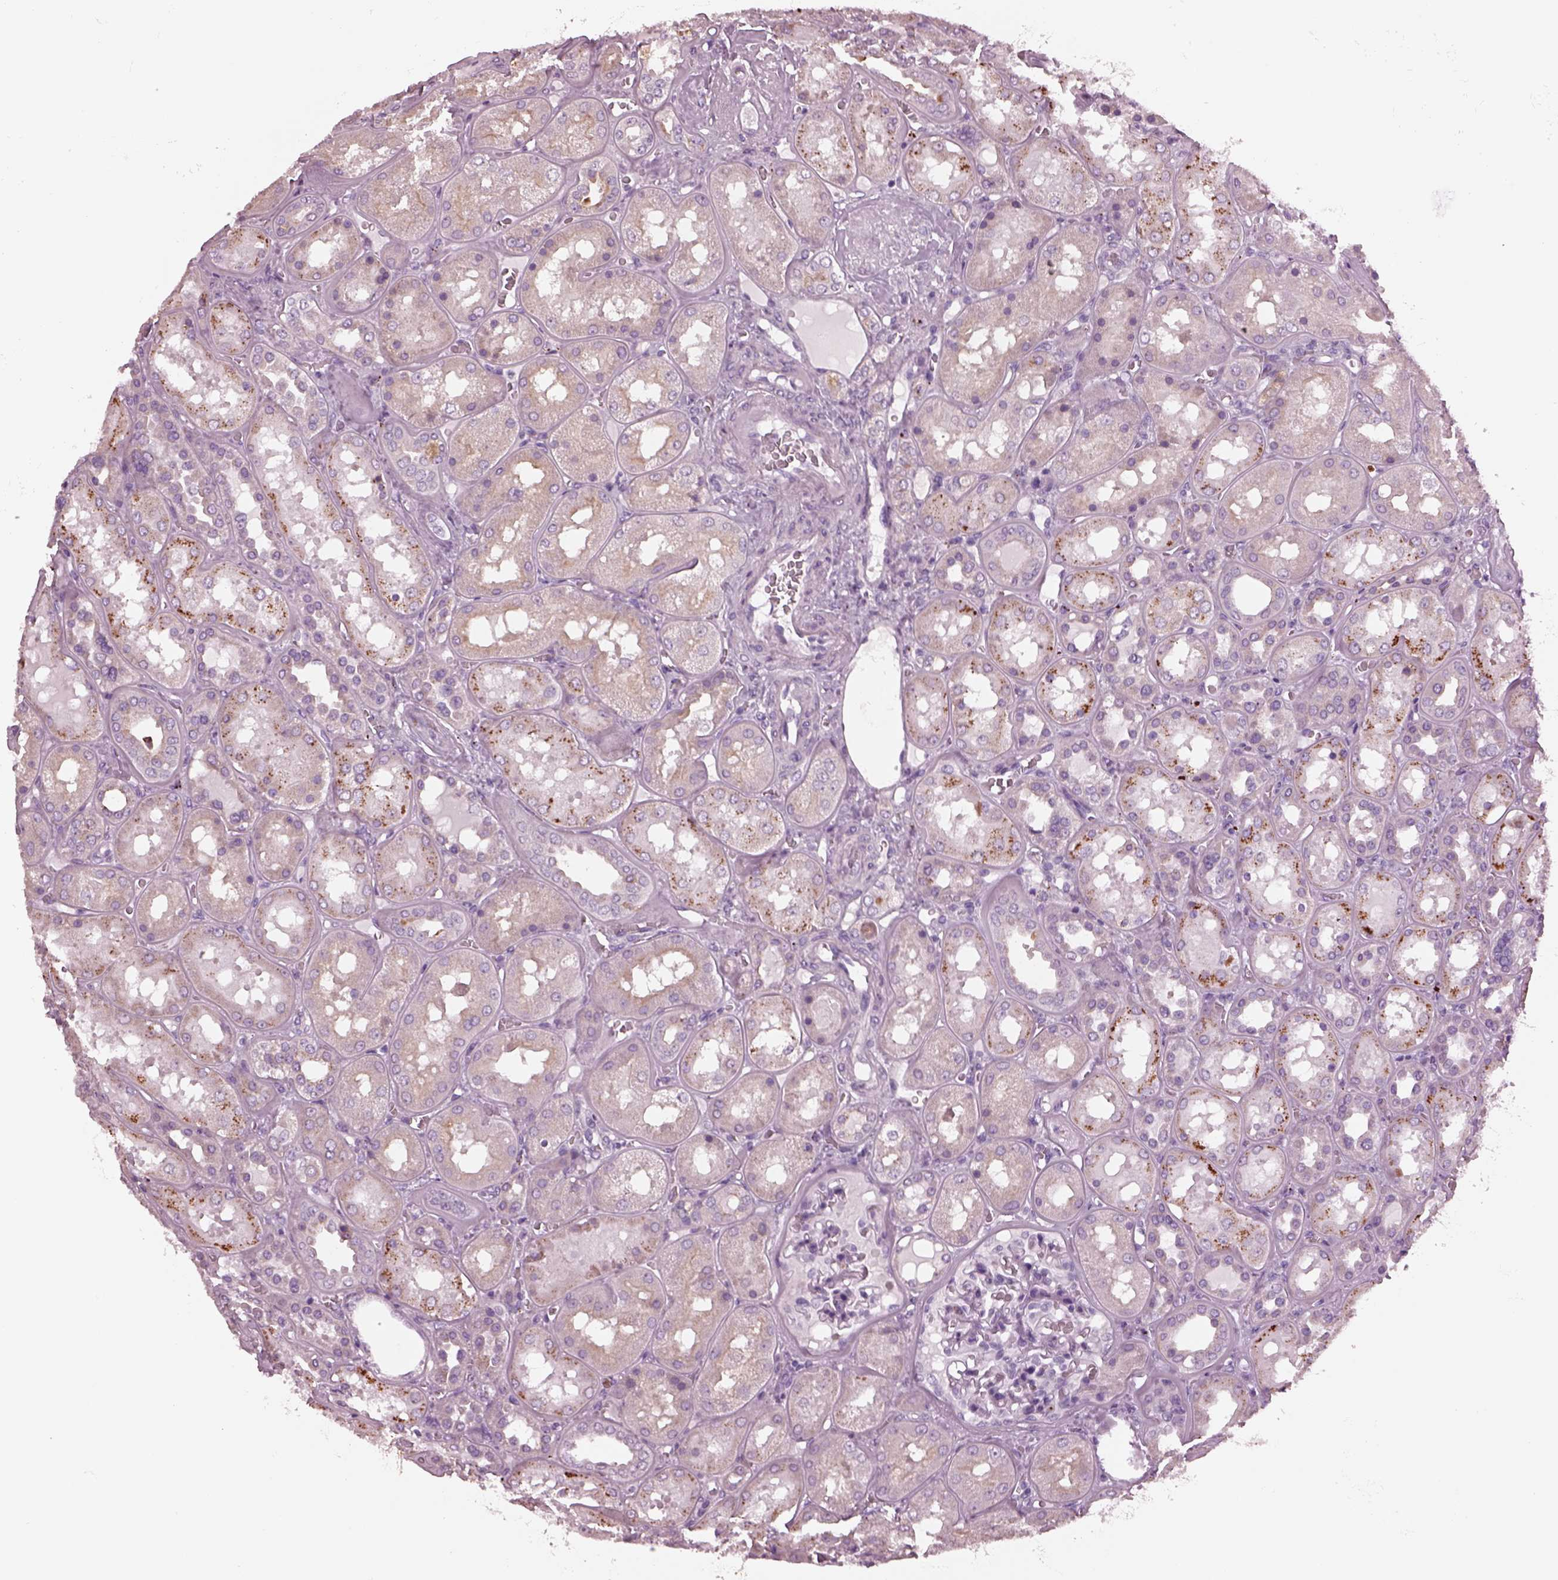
{"staining": {"intensity": "negative", "quantity": "none", "location": "none"}, "tissue": "kidney", "cell_type": "Cells in glomeruli", "image_type": "normal", "snomed": [{"axis": "morphology", "description": "Normal tissue, NOS"}, {"axis": "topography", "description": "Kidney"}], "caption": "This photomicrograph is of unremarkable kidney stained with immunohistochemistry (IHC) to label a protein in brown with the nuclei are counter-stained blue. There is no expression in cells in glomeruli. (DAB immunohistochemistry with hematoxylin counter stain).", "gene": "SLAMF8", "patient": {"sex": "male", "age": 73}}